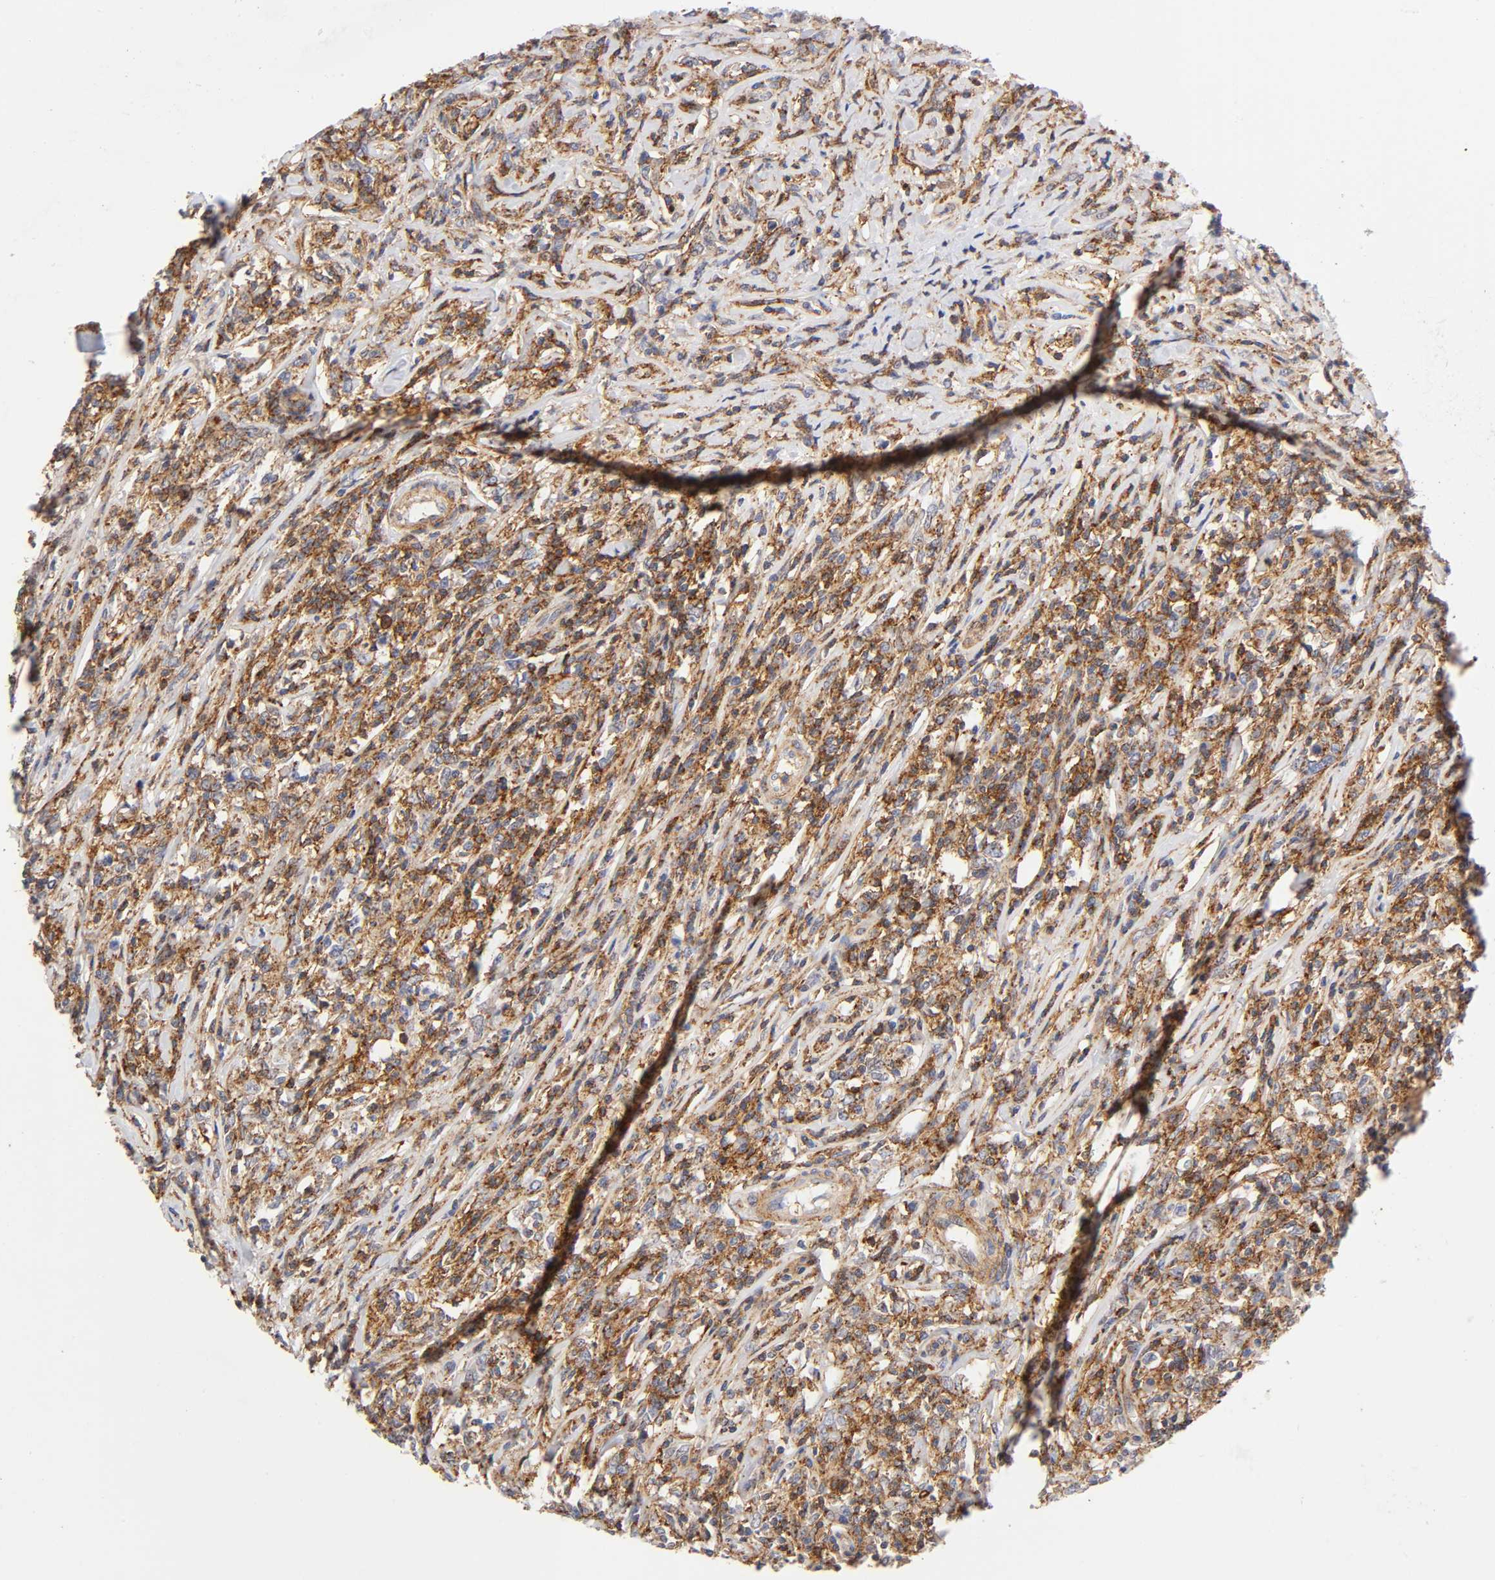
{"staining": {"intensity": "moderate", "quantity": ">75%", "location": "cytoplasmic/membranous"}, "tissue": "lymphoma", "cell_type": "Tumor cells", "image_type": "cancer", "snomed": [{"axis": "morphology", "description": "Malignant lymphoma, non-Hodgkin's type, High grade"}, {"axis": "topography", "description": "Lymph node"}], "caption": "High-magnification brightfield microscopy of lymphoma stained with DAB (brown) and counterstained with hematoxylin (blue). tumor cells exhibit moderate cytoplasmic/membranous staining is seen in approximately>75% of cells.", "gene": "ANXA7", "patient": {"sex": "female", "age": 84}}